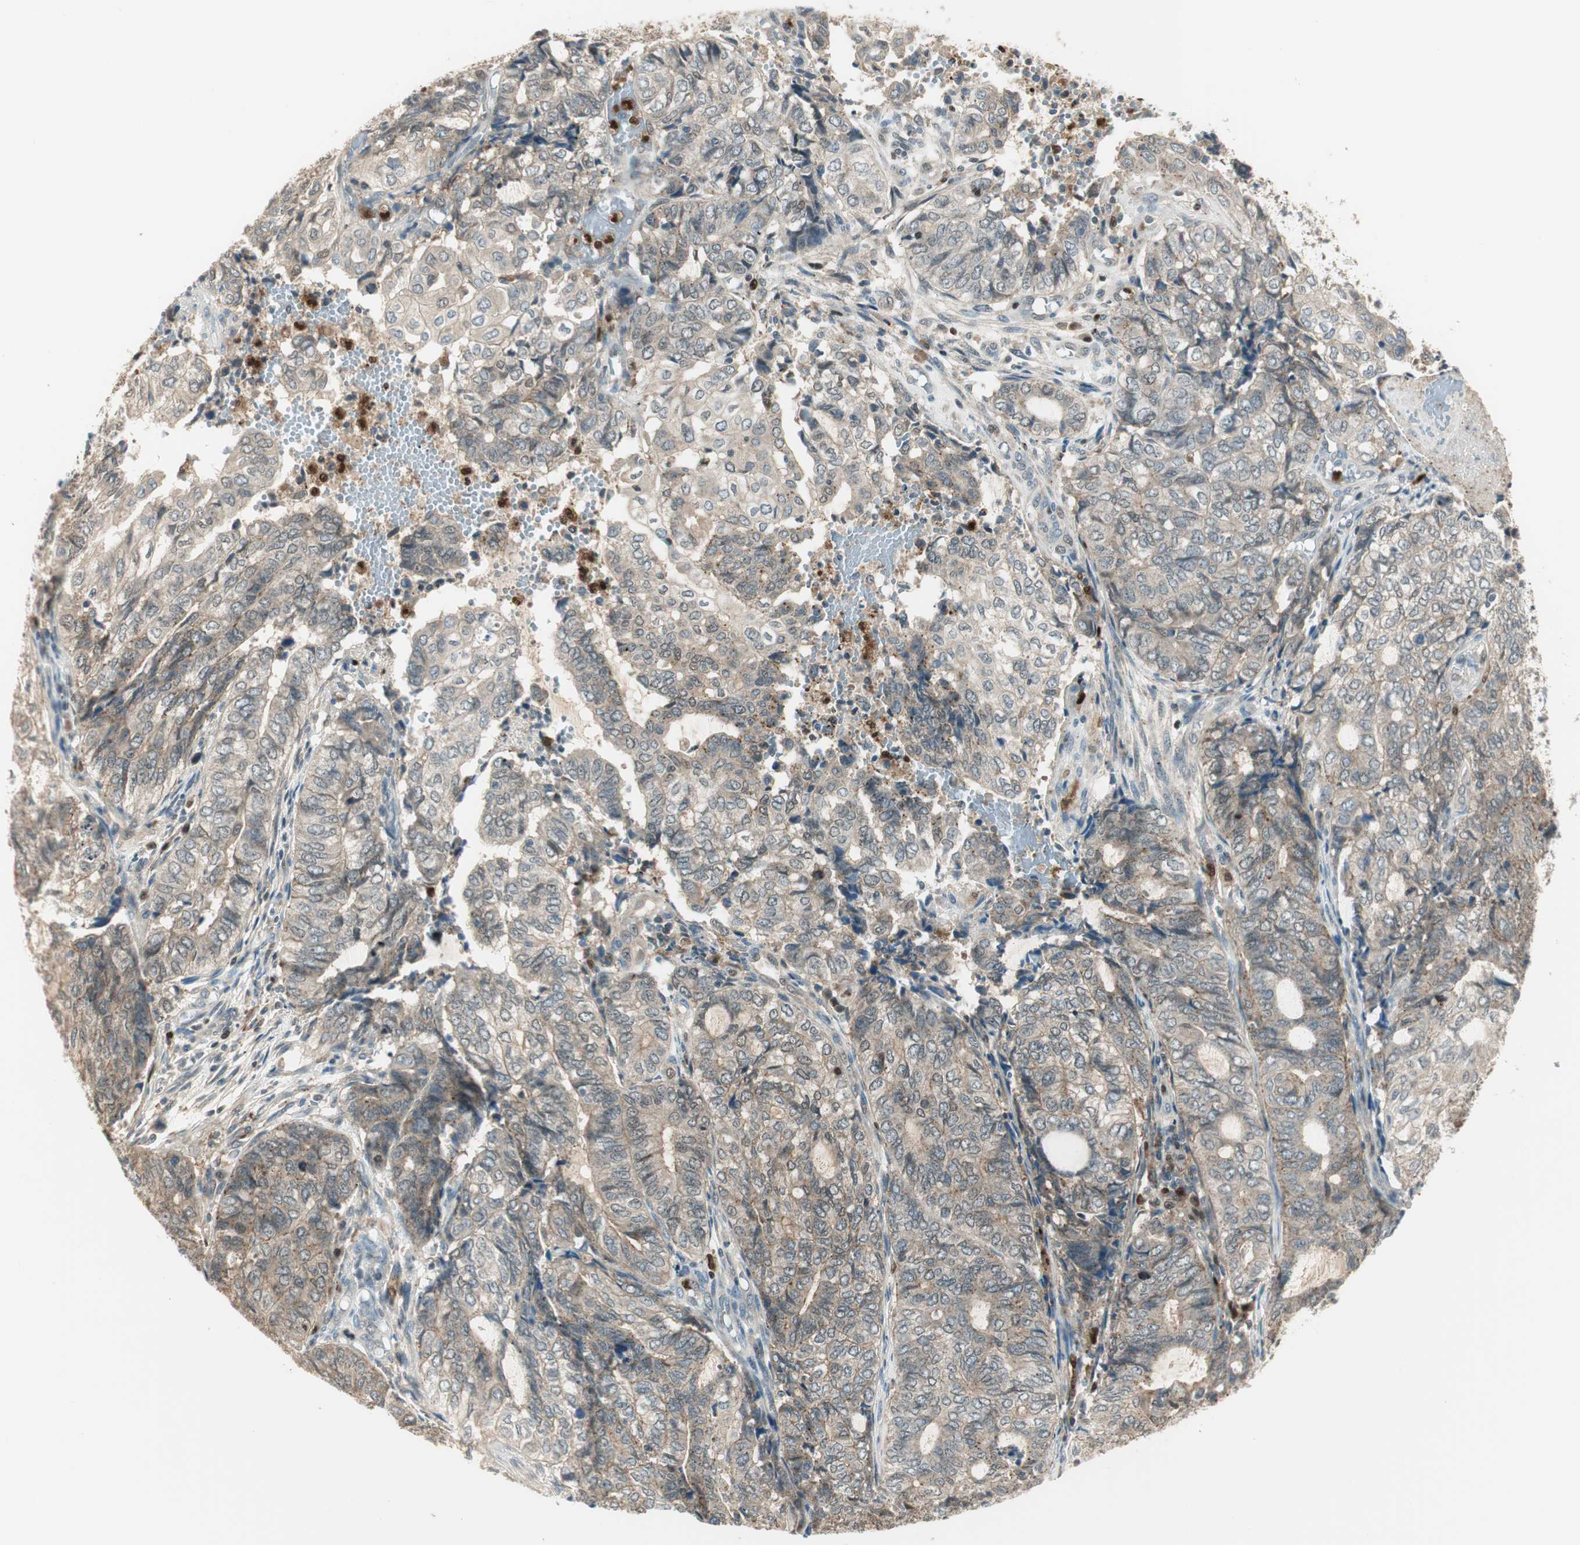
{"staining": {"intensity": "weak", "quantity": "<25%", "location": "cytoplasmic/membranous"}, "tissue": "endometrial cancer", "cell_type": "Tumor cells", "image_type": "cancer", "snomed": [{"axis": "morphology", "description": "Adenocarcinoma, NOS"}, {"axis": "topography", "description": "Uterus"}, {"axis": "topography", "description": "Endometrium"}], "caption": "The histopathology image displays no staining of tumor cells in endometrial cancer (adenocarcinoma).", "gene": "LTA4H", "patient": {"sex": "female", "age": 70}}